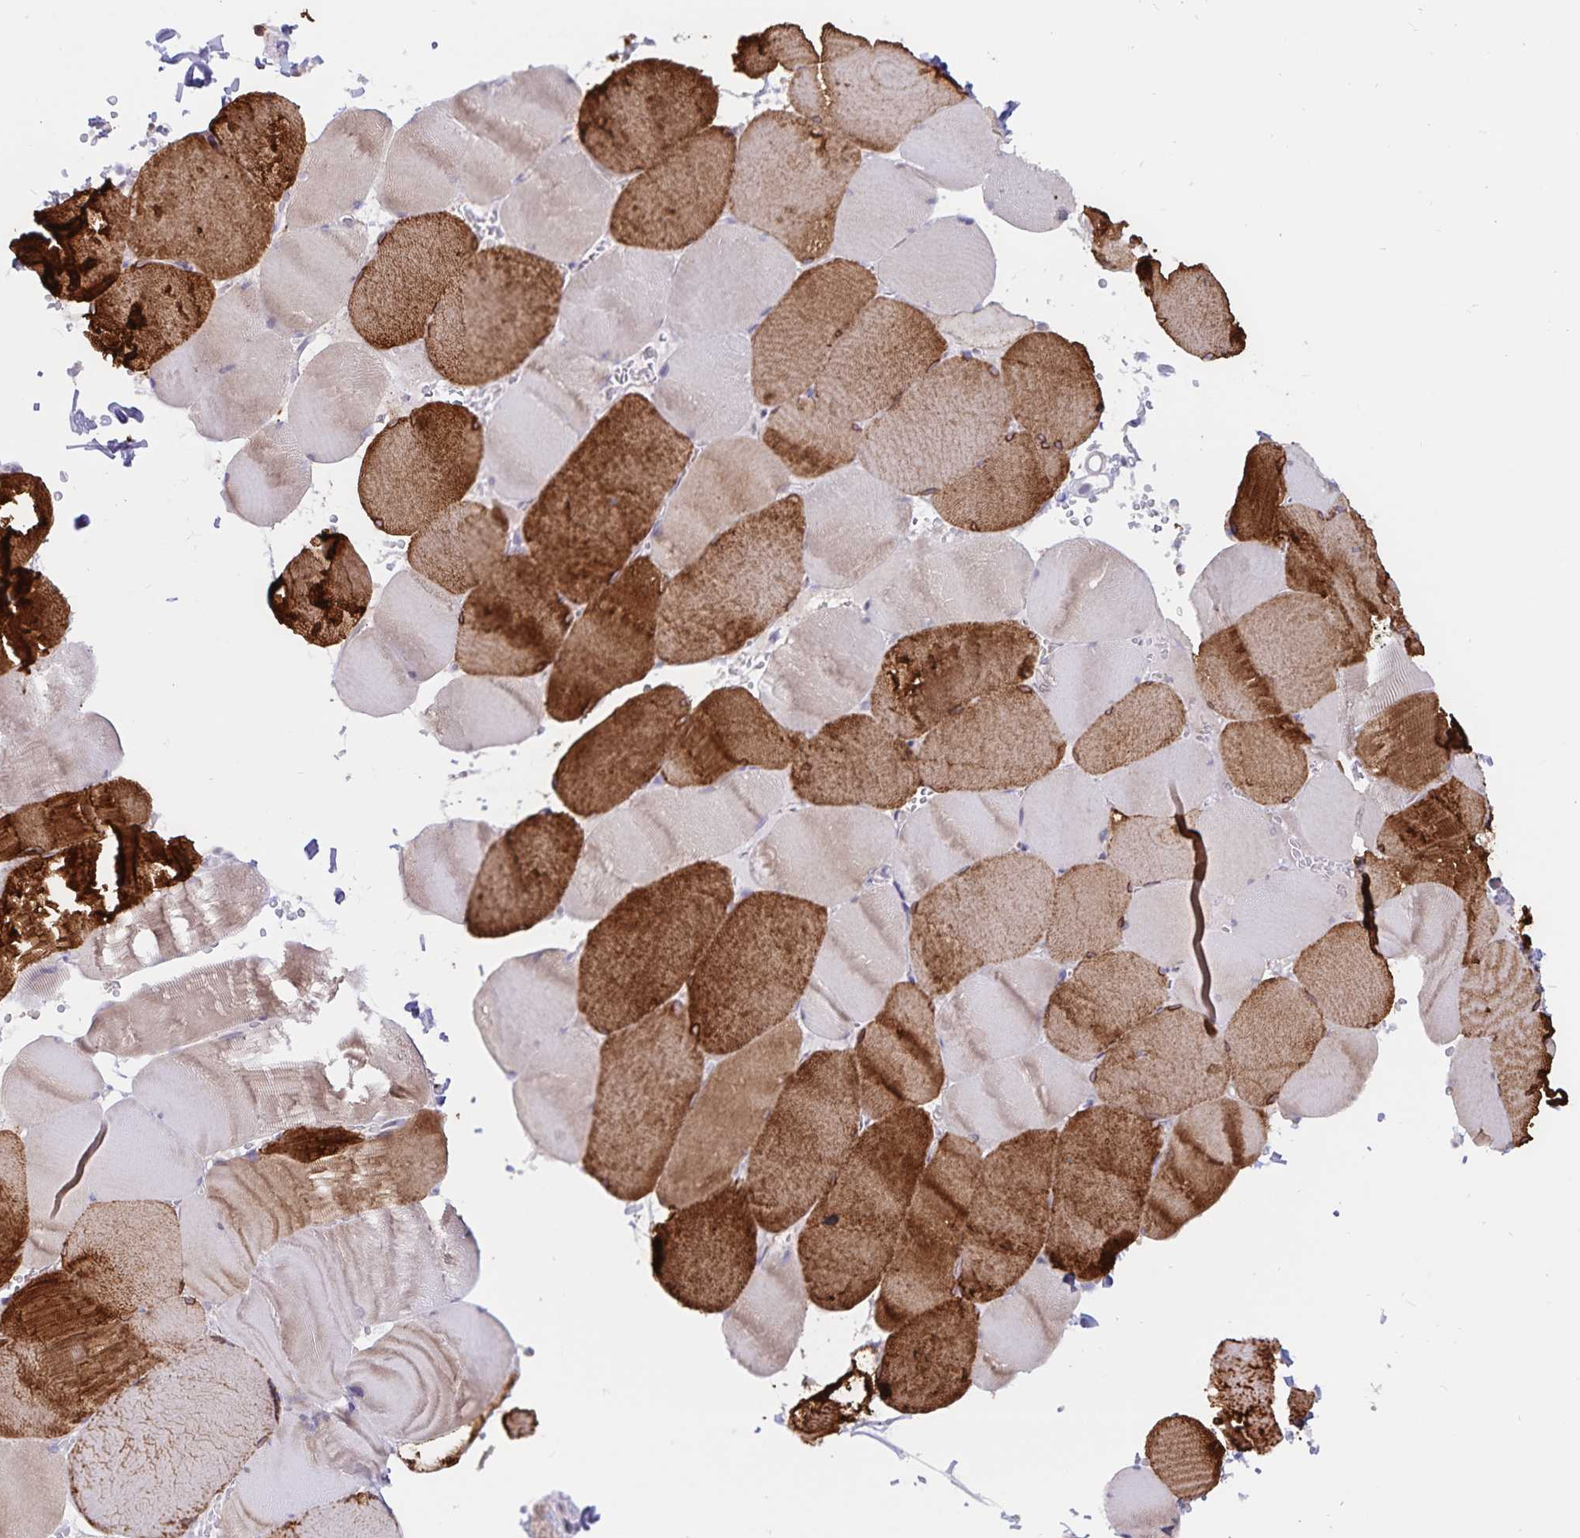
{"staining": {"intensity": "strong", "quantity": "25%-75%", "location": "cytoplasmic/membranous"}, "tissue": "skeletal muscle", "cell_type": "Myocytes", "image_type": "normal", "snomed": [{"axis": "morphology", "description": "Normal tissue, NOS"}, {"axis": "topography", "description": "Skeletal muscle"}, {"axis": "topography", "description": "Head-Neck"}], "caption": "Myocytes show high levels of strong cytoplasmic/membranous expression in about 25%-75% of cells in benign skeletal muscle.", "gene": "ATP2A2", "patient": {"sex": "male", "age": 66}}